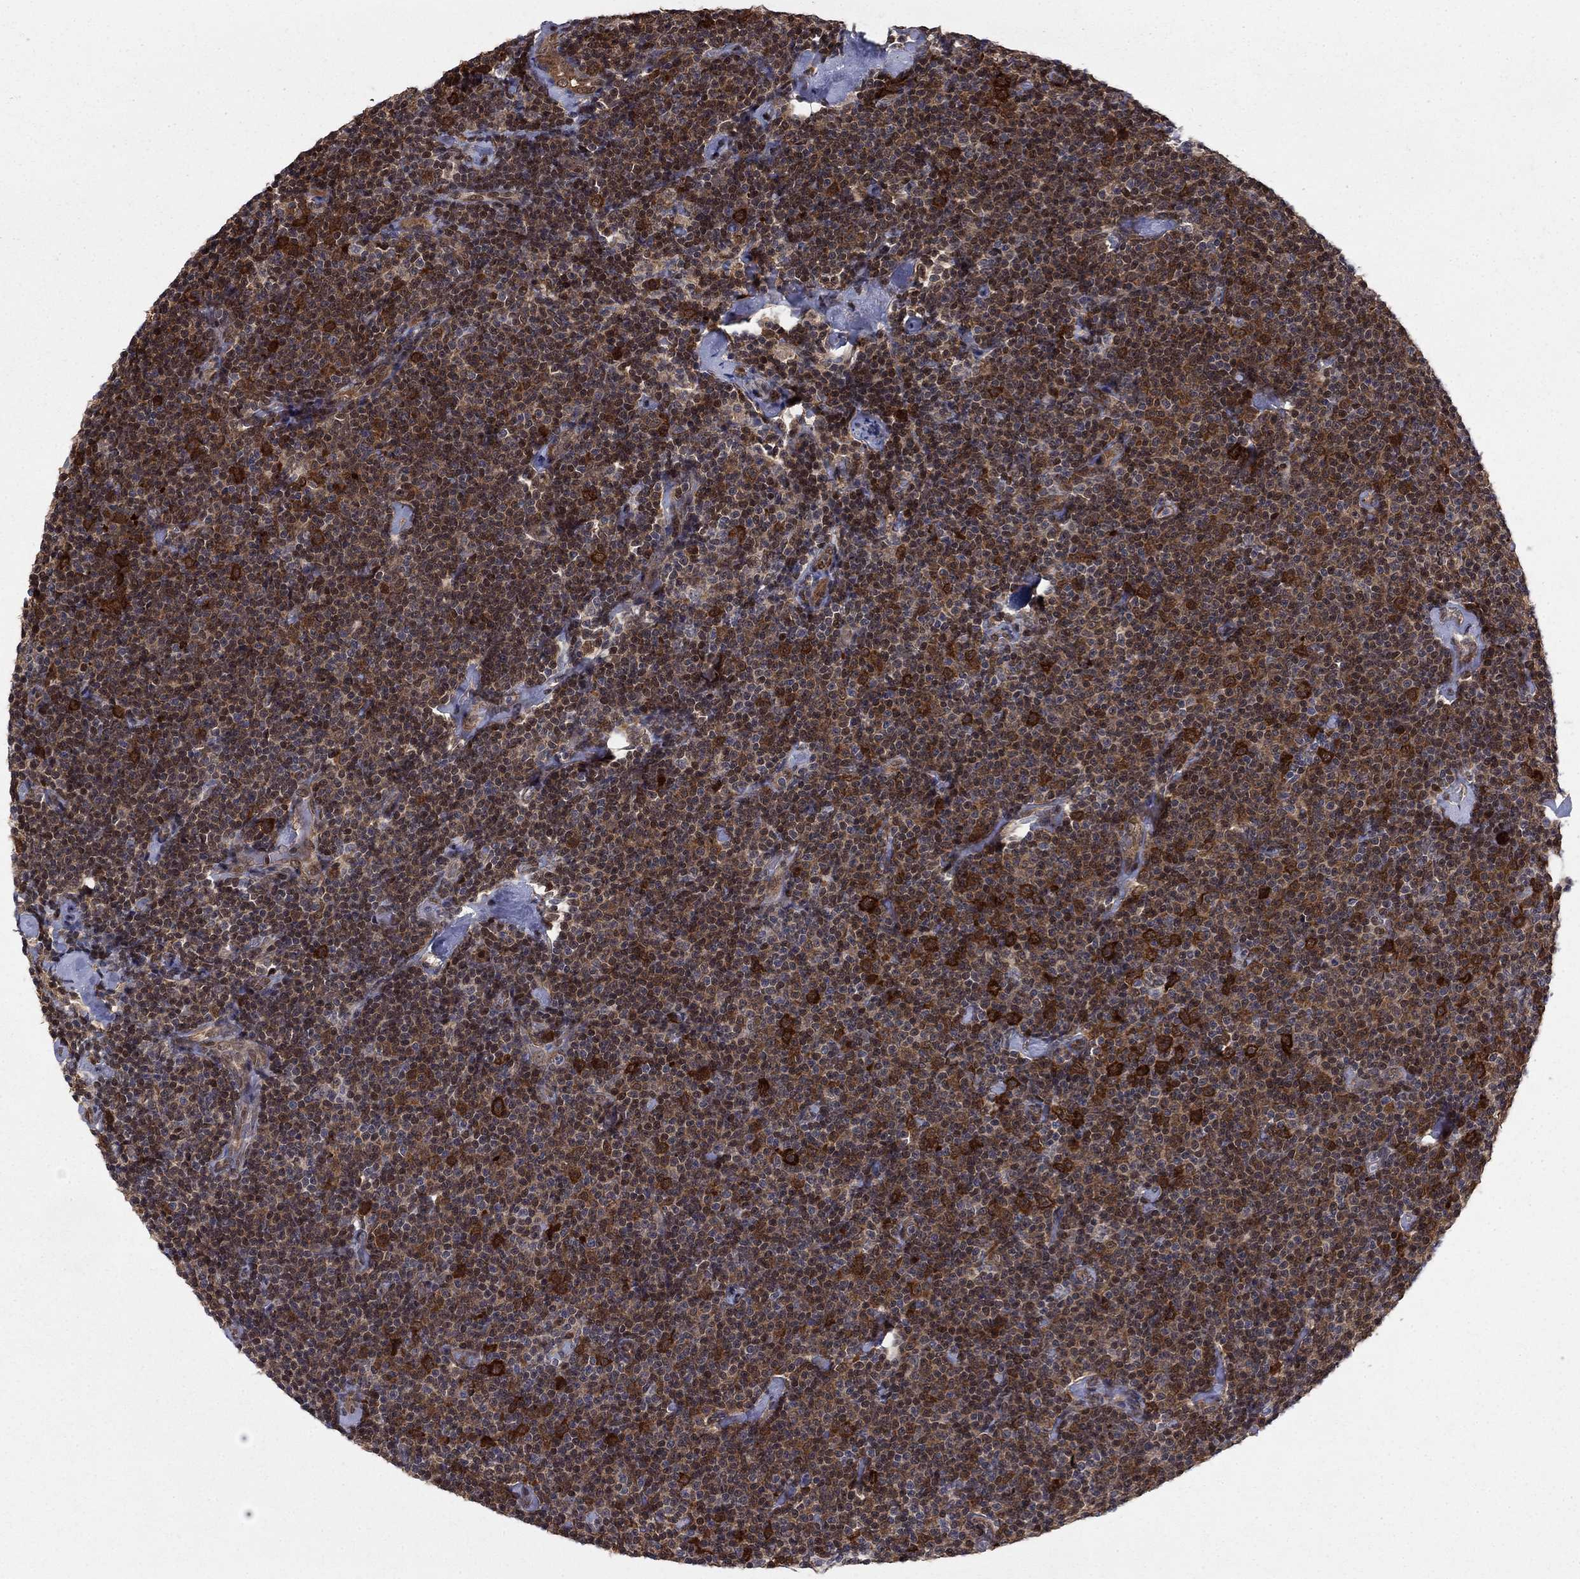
{"staining": {"intensity": "strong", "quantity": "25%-75%", "location": "cytoplasmic/membranous"}, "tissue": "lymphoma", "cell_type": "Tumor cells", "image_type": "cancer", "snomed": [{"axis": "morphology", "description": "Malignant lymphoma, non-Hodgkin's type, Low grade"}, {"axis": "topography", "description": "Lymph node"}], "caption": "Lymphoma stained with DAB IHC exhibits high levels of strong cytoplasmic/membranous staining in about 25%-75% of tumor cells. (brown staining indicates protein expression, while blue staining denotes nuclei).", "gene": "FKBP4", "patient": {"sex": "male", "age": 81}}